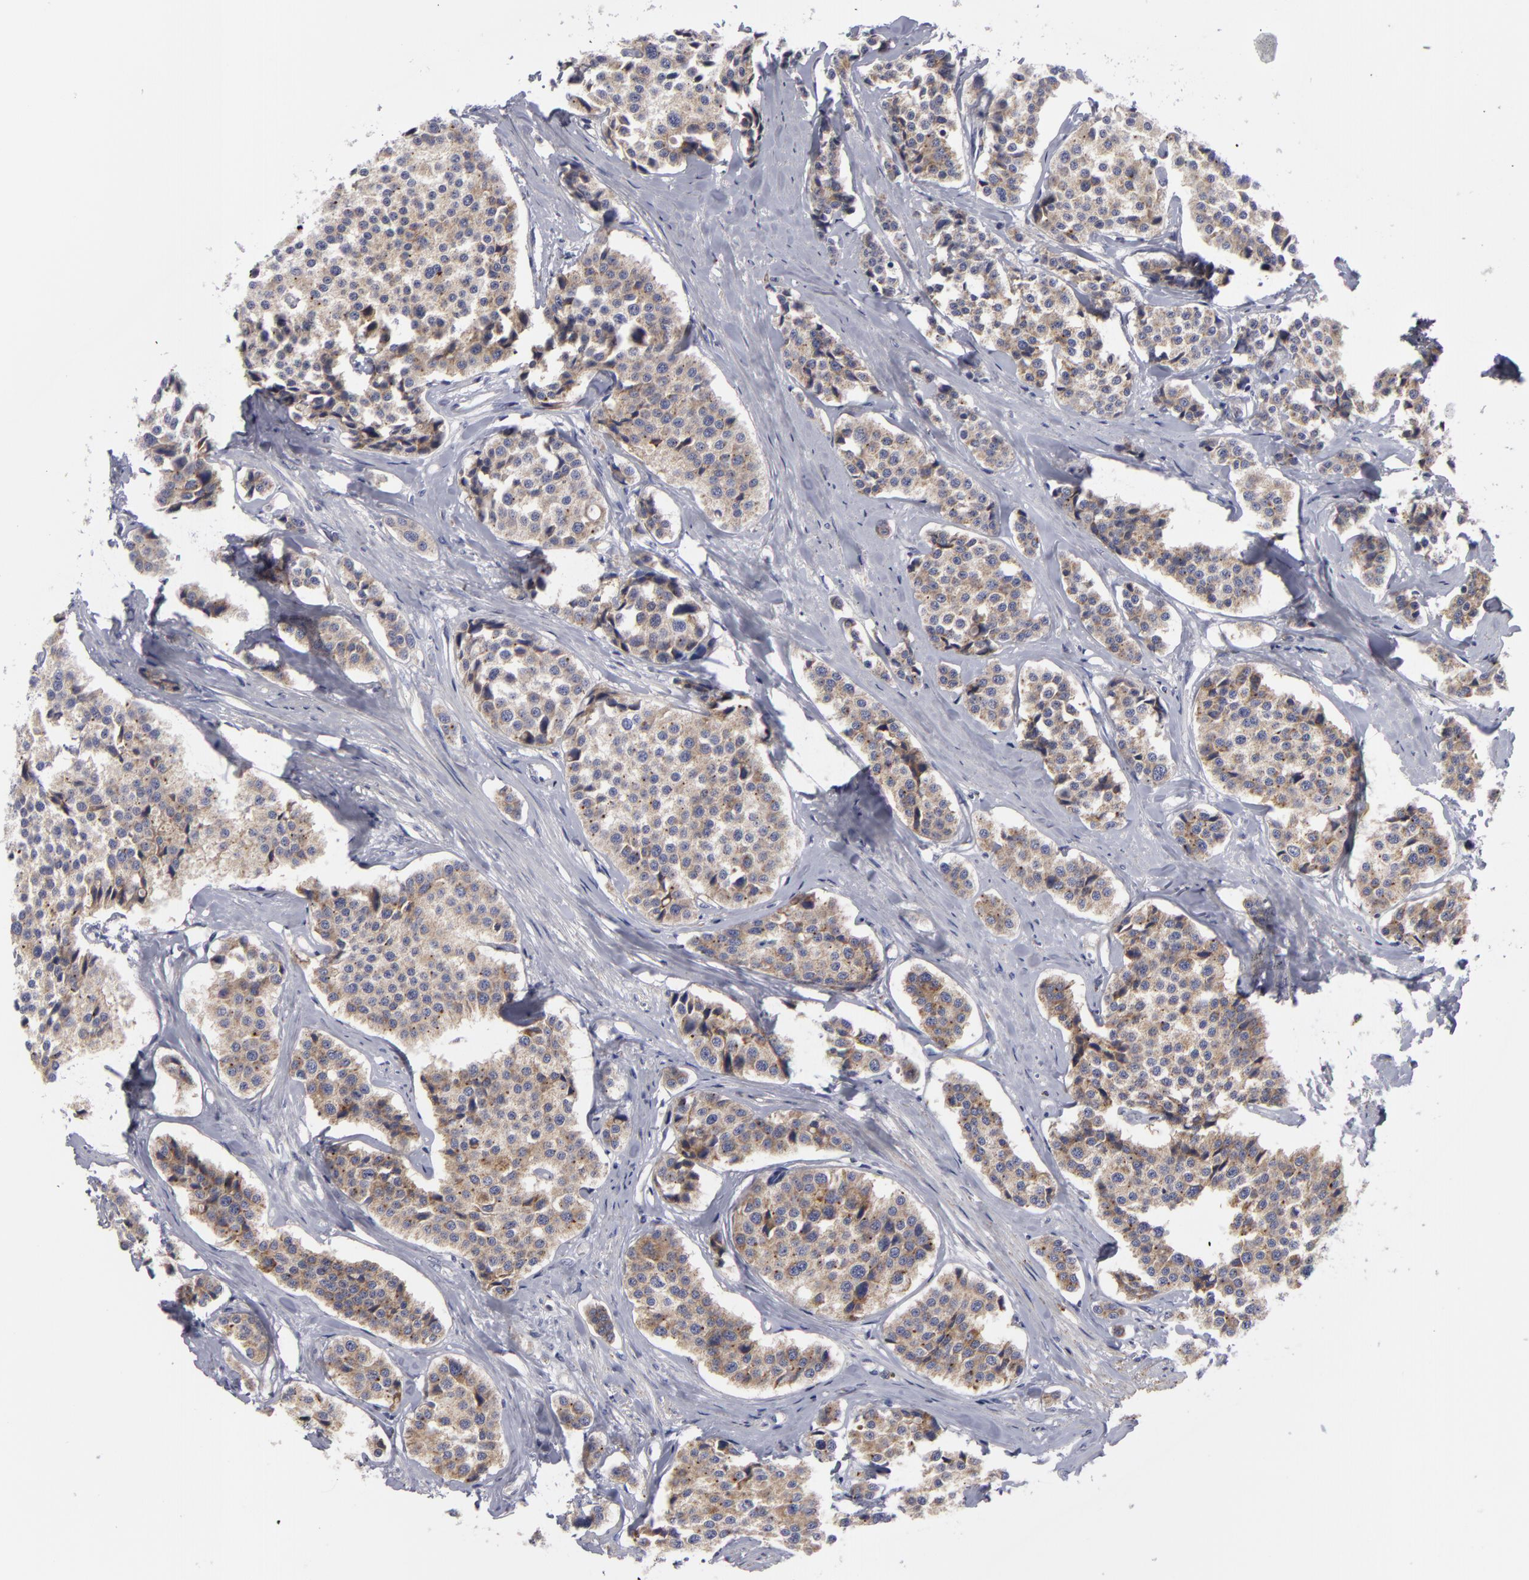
{"staining": {"intensity": "weak", "quantity": ">75%", "location": "cytoplasmic/membranous"}, "tissue": "carcinoid", "cell_type": "Tumor cells", "image_type": "cancer", "snomed": [{"axis": "morphology", "description": "Carcinoid, malignant, NOS"}, {"axis": "topography", "description": "Small intestine"}], "caption": "A brown stain shows weak cytoplasmic/membranous positivity of a protein in human malignant carcinoid tumor cells.", "gene": "ATP2B3", "patient": {"sex": "male", "age": 60}}